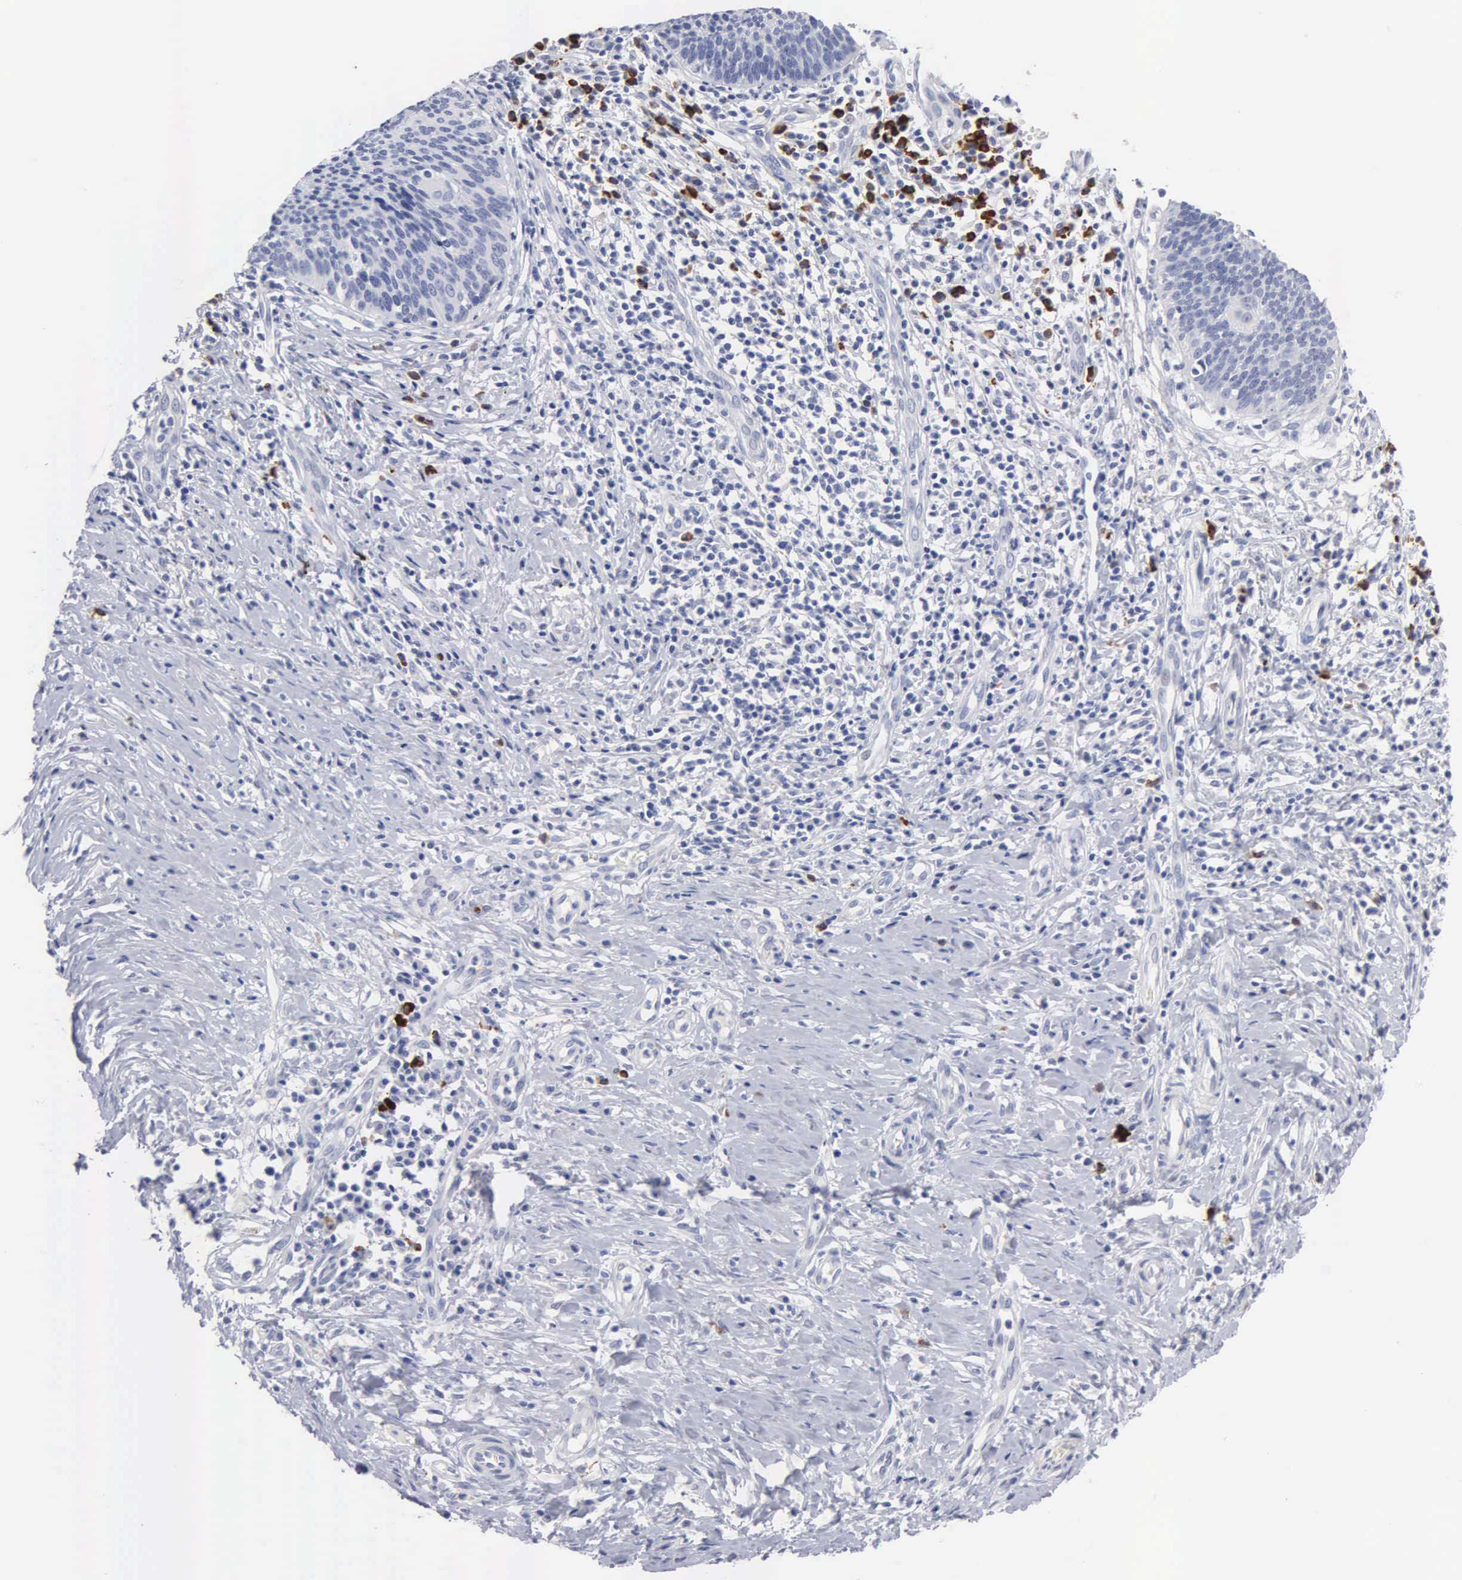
{"staining": {"intensity": "negative", "quantity": "none", "location": "none"}, "tissue": "cervical cancer", "cell_type": "Tumor cells", "image_type": "cancer", "snomed": [{"axis": "morphology", "description": "Squamous cell carcinoma, NOS"}, {"axis": "topography", "description": "Cervix"}], "caption": "Cervical cancer stained for a protein using IHC shows no staining tumor cells.", "gene": "ASPHD2", "patient": {"sex": "female", "age": 41}}